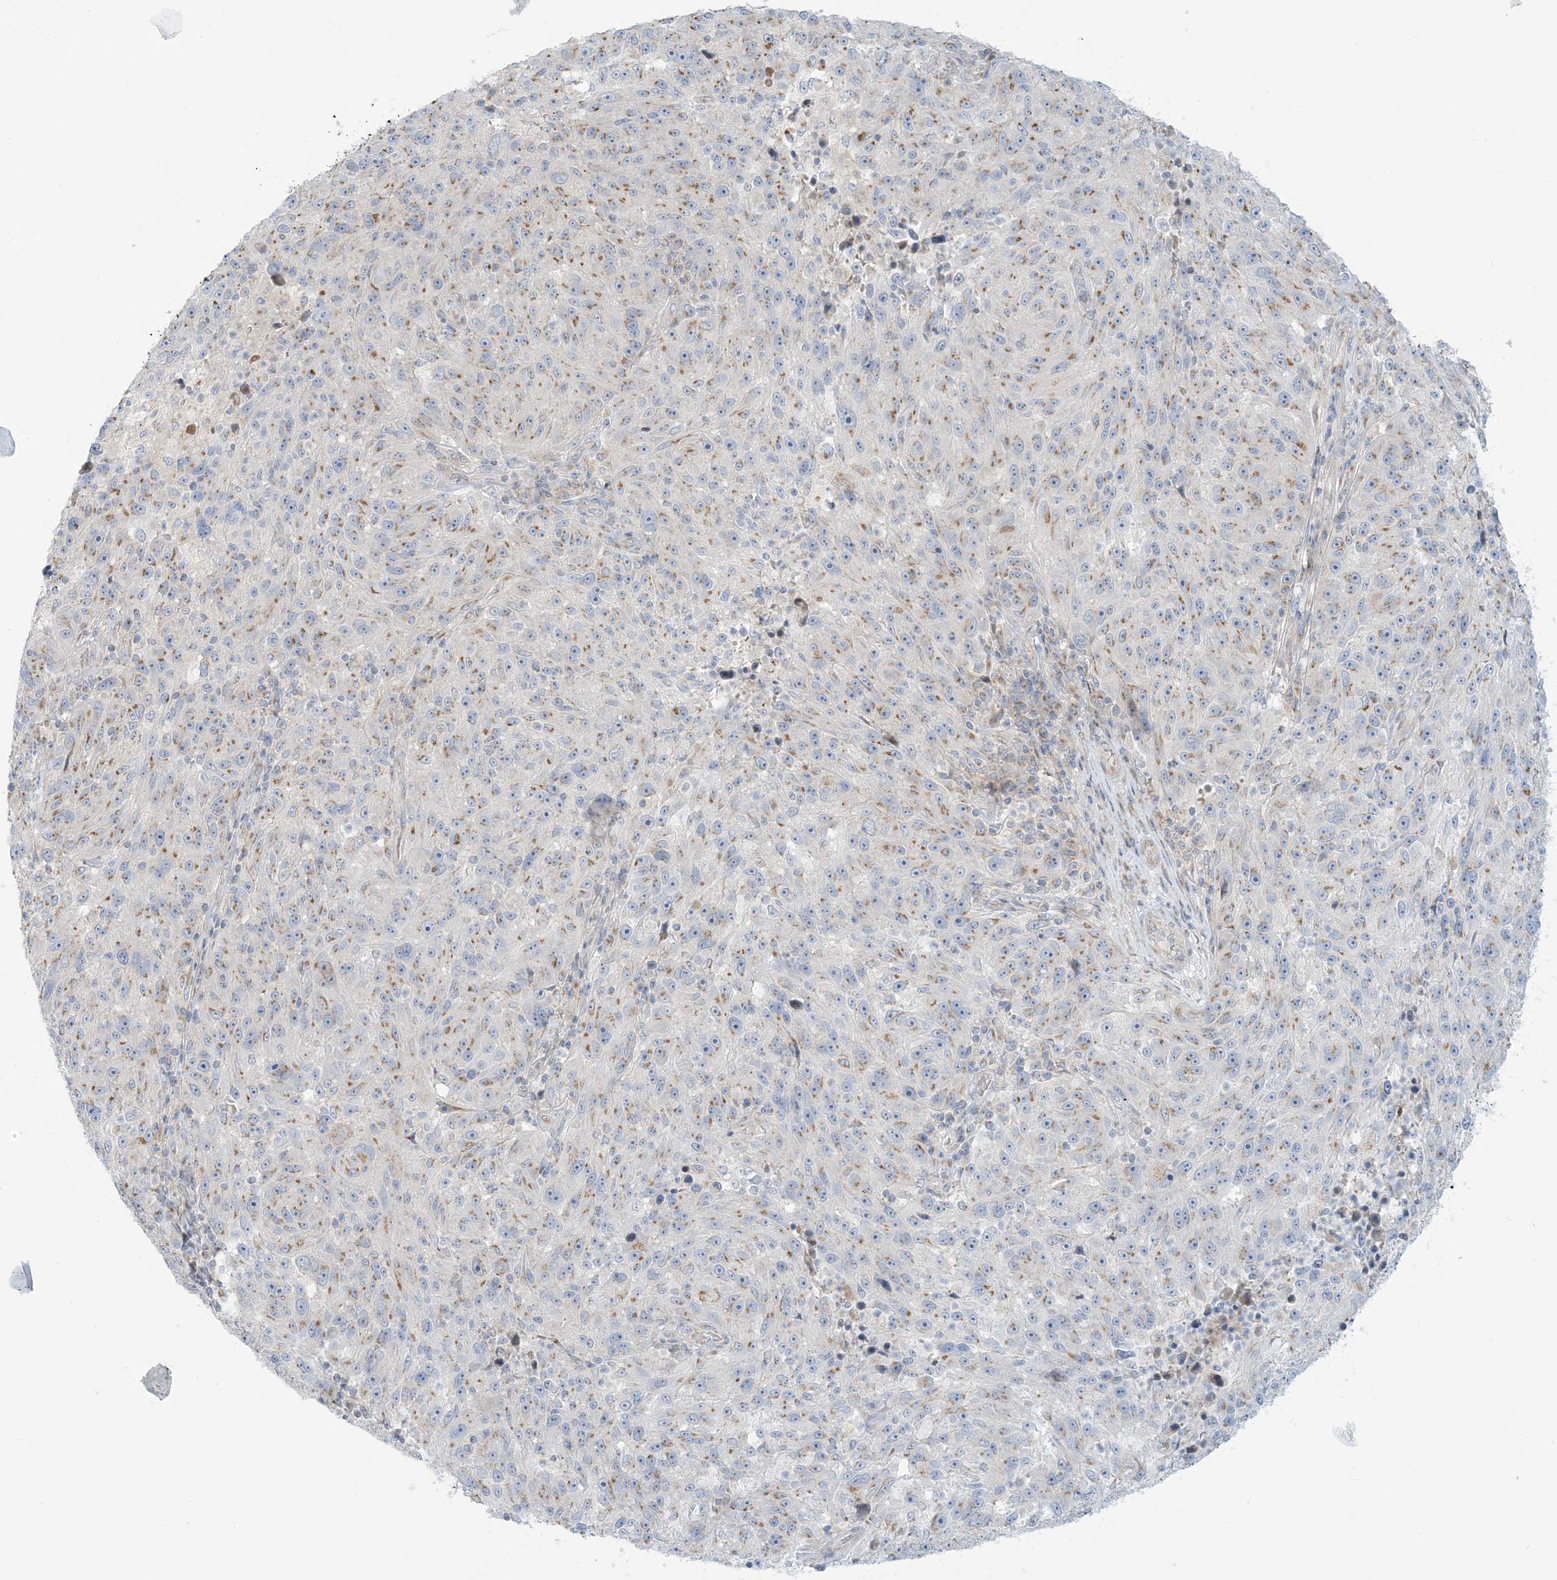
{"staining": {"intensity": "moderate", "quantity": ">75%", "location": "cytoplasmic/membranous"}, "tissue": "melanoma", "cell_type": "Tumor cells", "image_type": "cancer", "snomed": [{"axis": "morphology", "description": "Malignant melanoma, NOS"}, {"axis": "topography", "description": "Skin"}], "caption": "DAB (3,3'-diaminobenzidine) immunohistochemical staining of malignant melanoma exhibits moderate cytoplasmic/membranous protein staining in approximately >75% of tumor cells.", "gene": "AFTPH", "patient": {"sex": "male", "age": 53}}